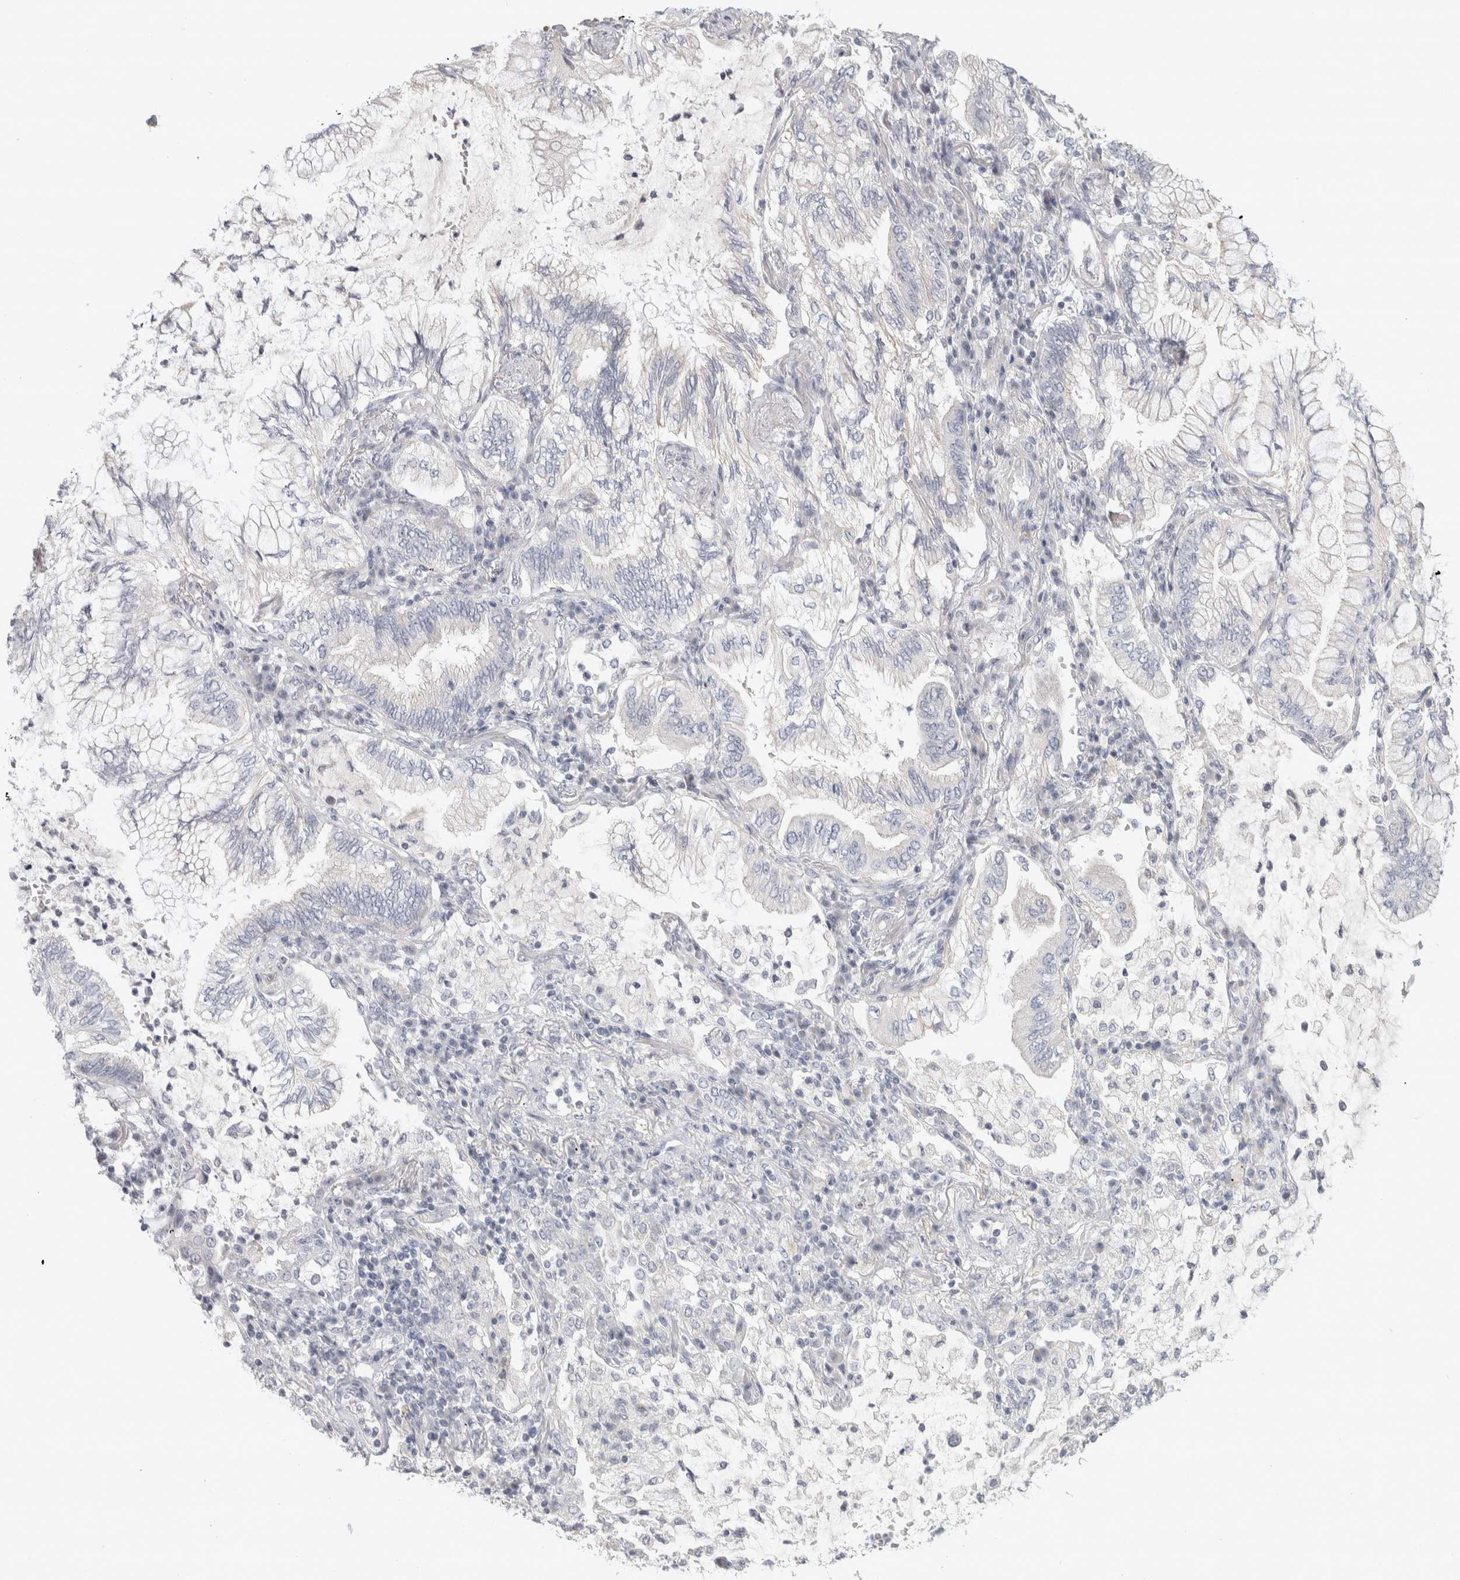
{"staining": {"intensity": "negative", "quantity": "none", "location": "none"}, "tissue": "lung cancer", "cell_type": "Tumor cells", "image_type": "cancer", "snomed": [{"axis": "morphology", "description": "Adenocarcinoma, NOS"}, {"axis": "topography", "description": "Lung"}], "caption": "The immunohistochemistry image has no significant expression in tumor cells of lung cancer (adenocarcinoma) tissue.", "gene": "DCXR", "patient": {"sex": "female", "age": 70}}